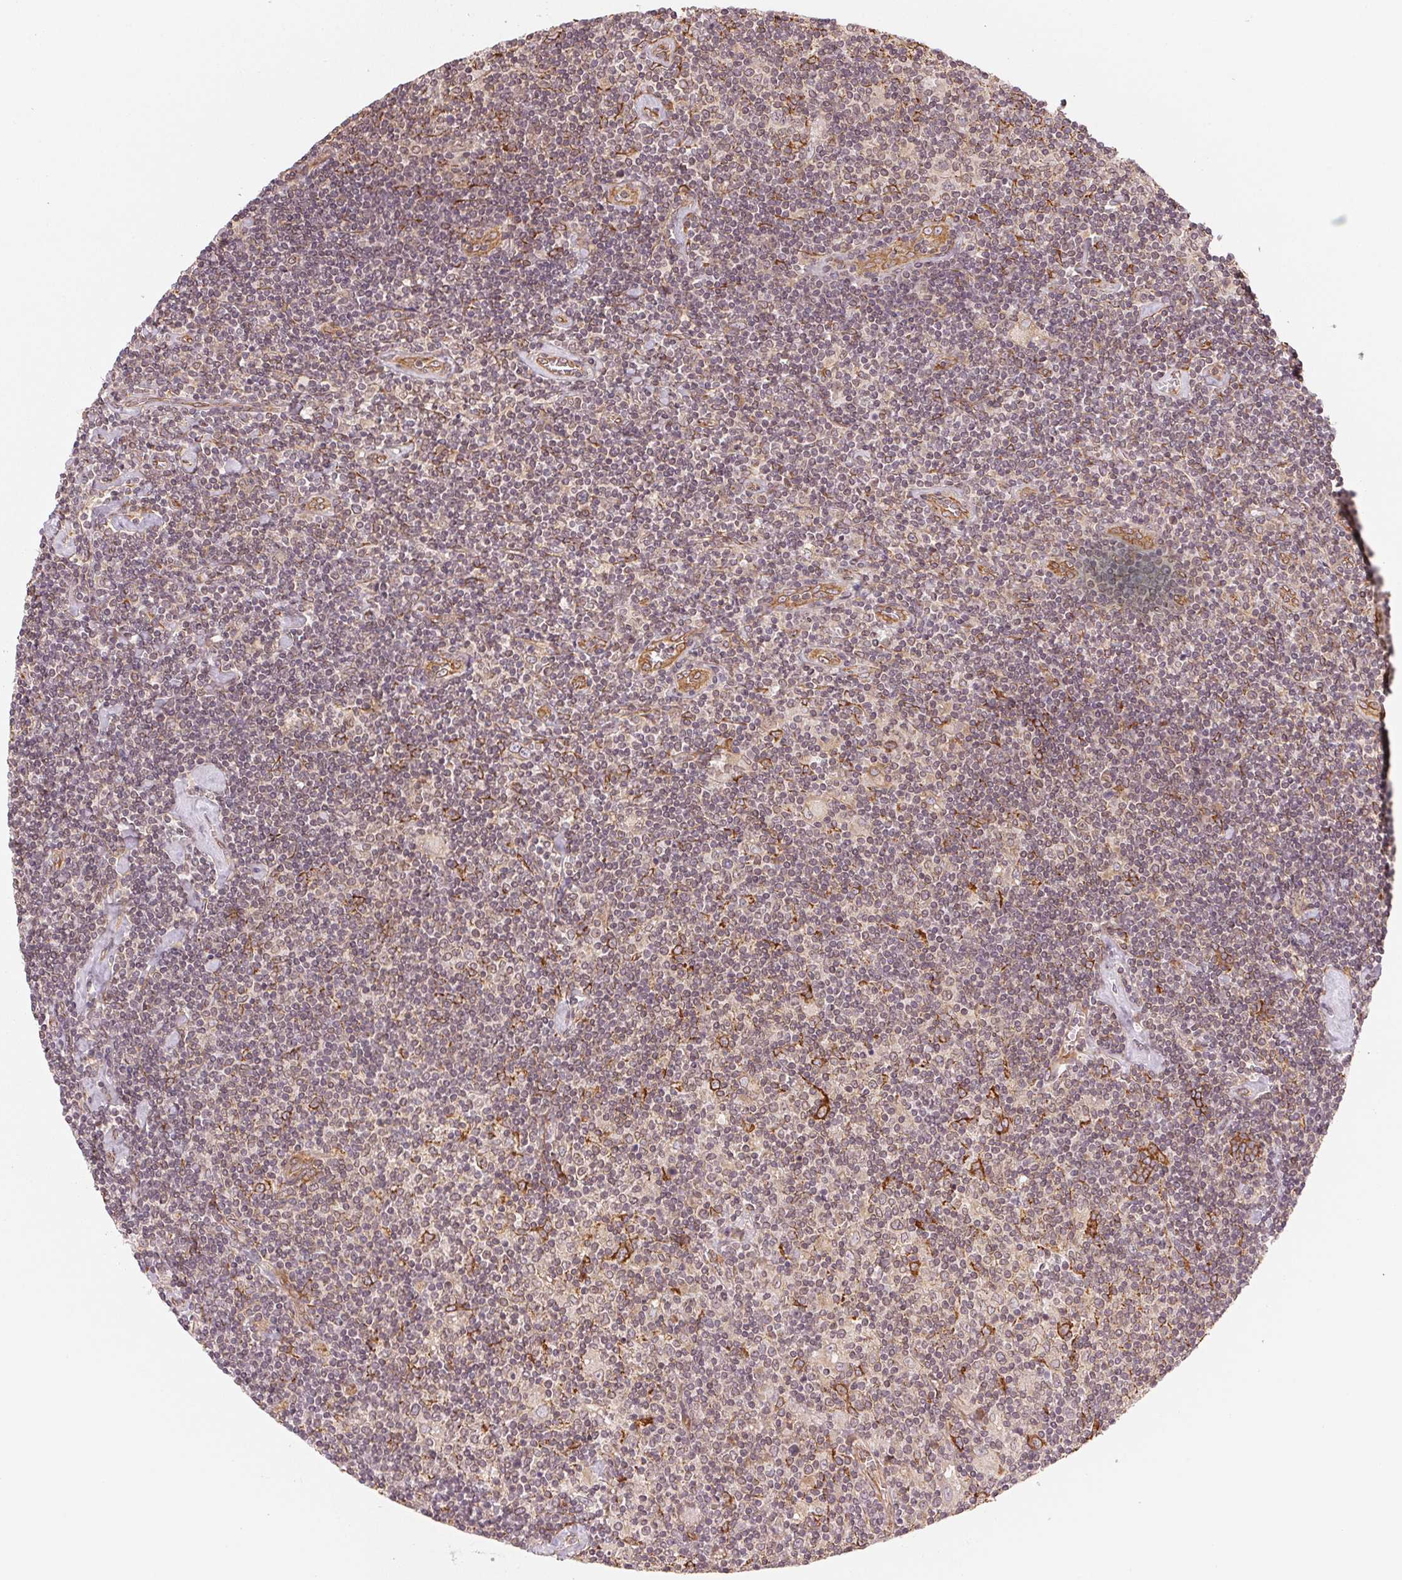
{"staining": {"intensity": "negative", "quantity": "none", "location": "none"}, "tissue": "lymphoma", "cell_type": "Tumor cells", "image_type": "cancer", "snomed": [{"axis": "morphology", "description": "Hodgkin's disease, NOS"}, {"axis": "topography", "description": "Lymph node"}], "caption": "Immunohistochemical staining of human Hodgkin's disease exhibits no significant positivity in tumor cells. (Stains: DAB (3,3'-diaminobenzidine) immunohistochemistry with hematoxylin counter stain, Microscopy: brightfield microscopy at high magnification).", "gene": "STRN4", "patient": {"sex": "male", "age": 40}}